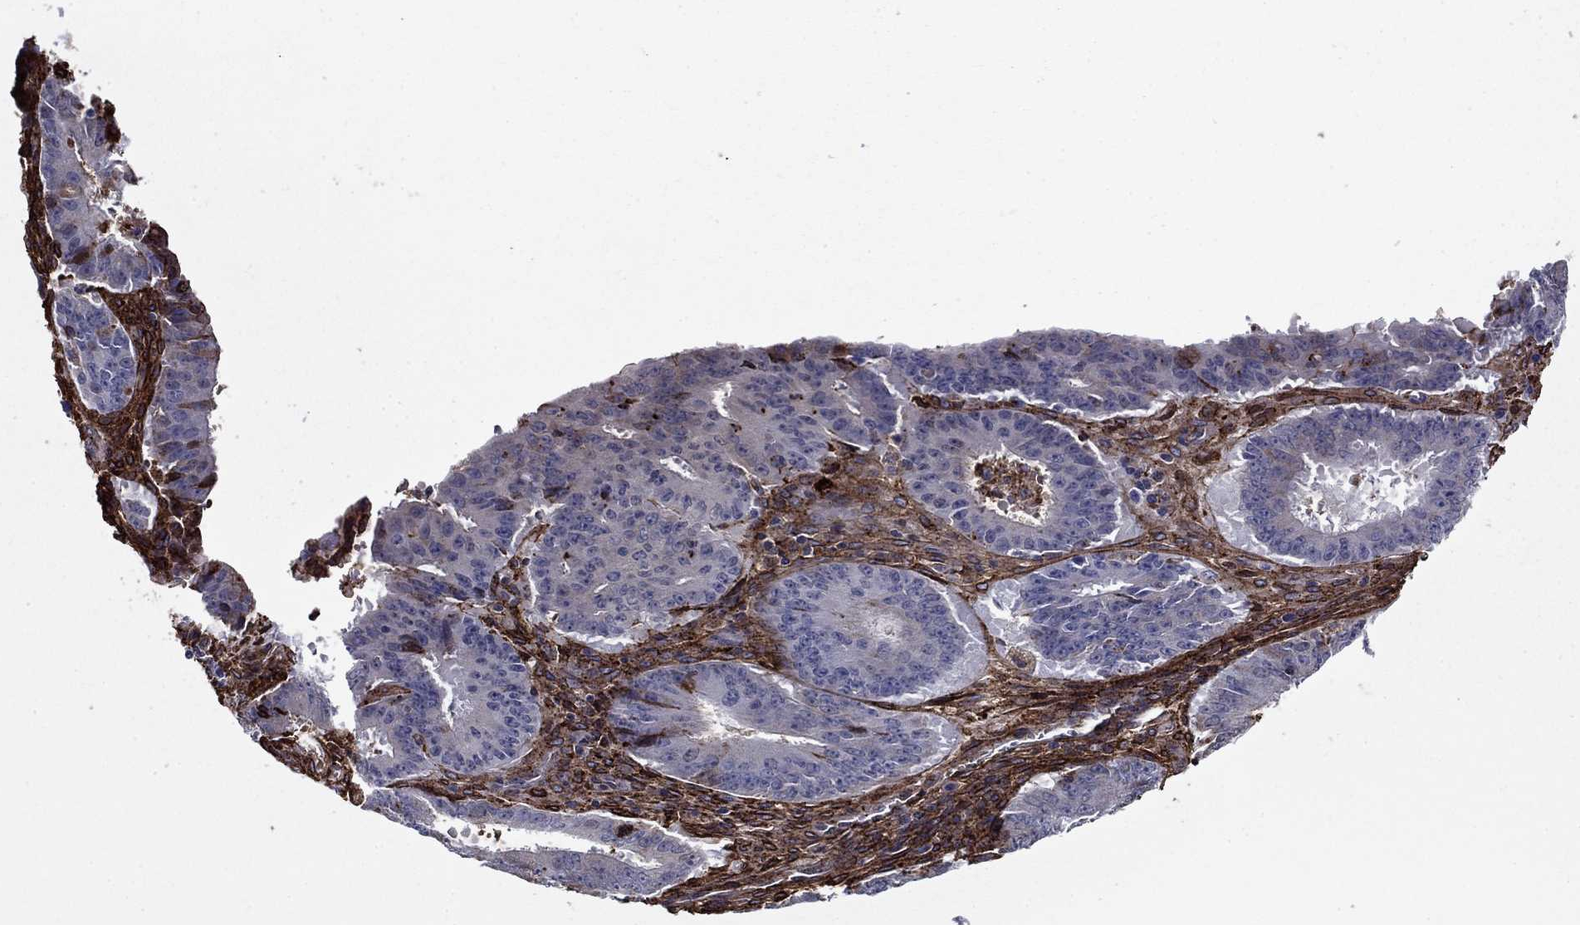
{"staining": {"intensity": "negative", "quantity": "none", "location": "none"}, "tissue": "ovarian cancer", "cell_type": "Tumor cells", "image_type": "cancer", "snomed": [{"axis": "morphology", "description": "Carcinoma, endometroid"}, {"axis": "topography", "description": "Ovary"}], "caption": "Ovarian endometroid carcinoma was stained to show a protein in brown. There is no significant positivity in tumor cells.", "gene": "PLAU", "patient": {"sex": "female", "age": 42}}